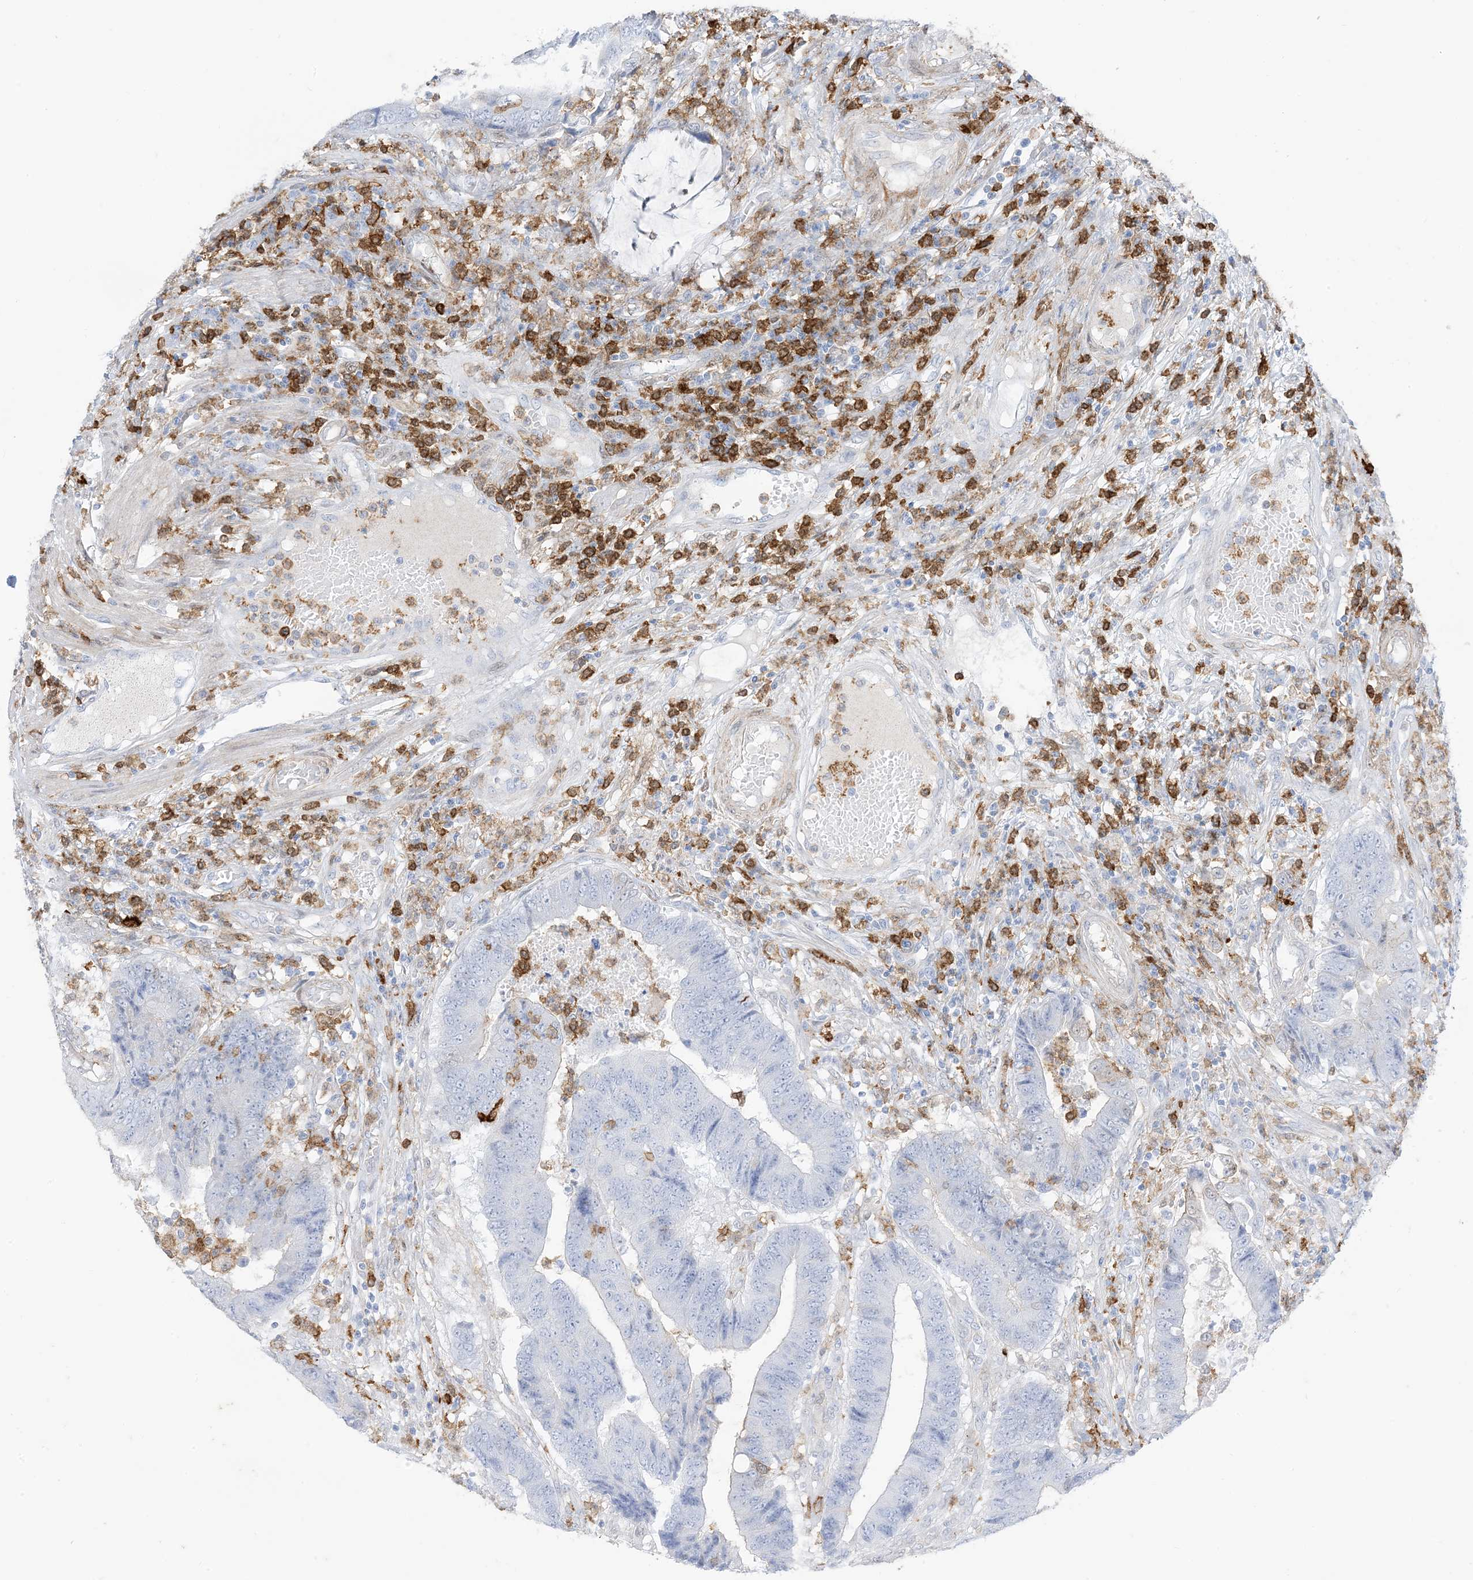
{"staining": {"intensity": "negative", "quantity": "none", "location": "none"}, "tissue": "colorectal cancer", "cell_type": "Tumor cells", "image_type": "cancer", "snomed": [{"axis": "morphology", "description": "Adenocarcinoma, NOS"}, {"axis": "topography", "description": "Rectum"}], "caption": "Colorectal adenocarcinoma was stained to show a protein in brown. There is no significant positivity in tumor cells.", "gene": "GSN", "patient": {"sex": "male", "age": 84}}